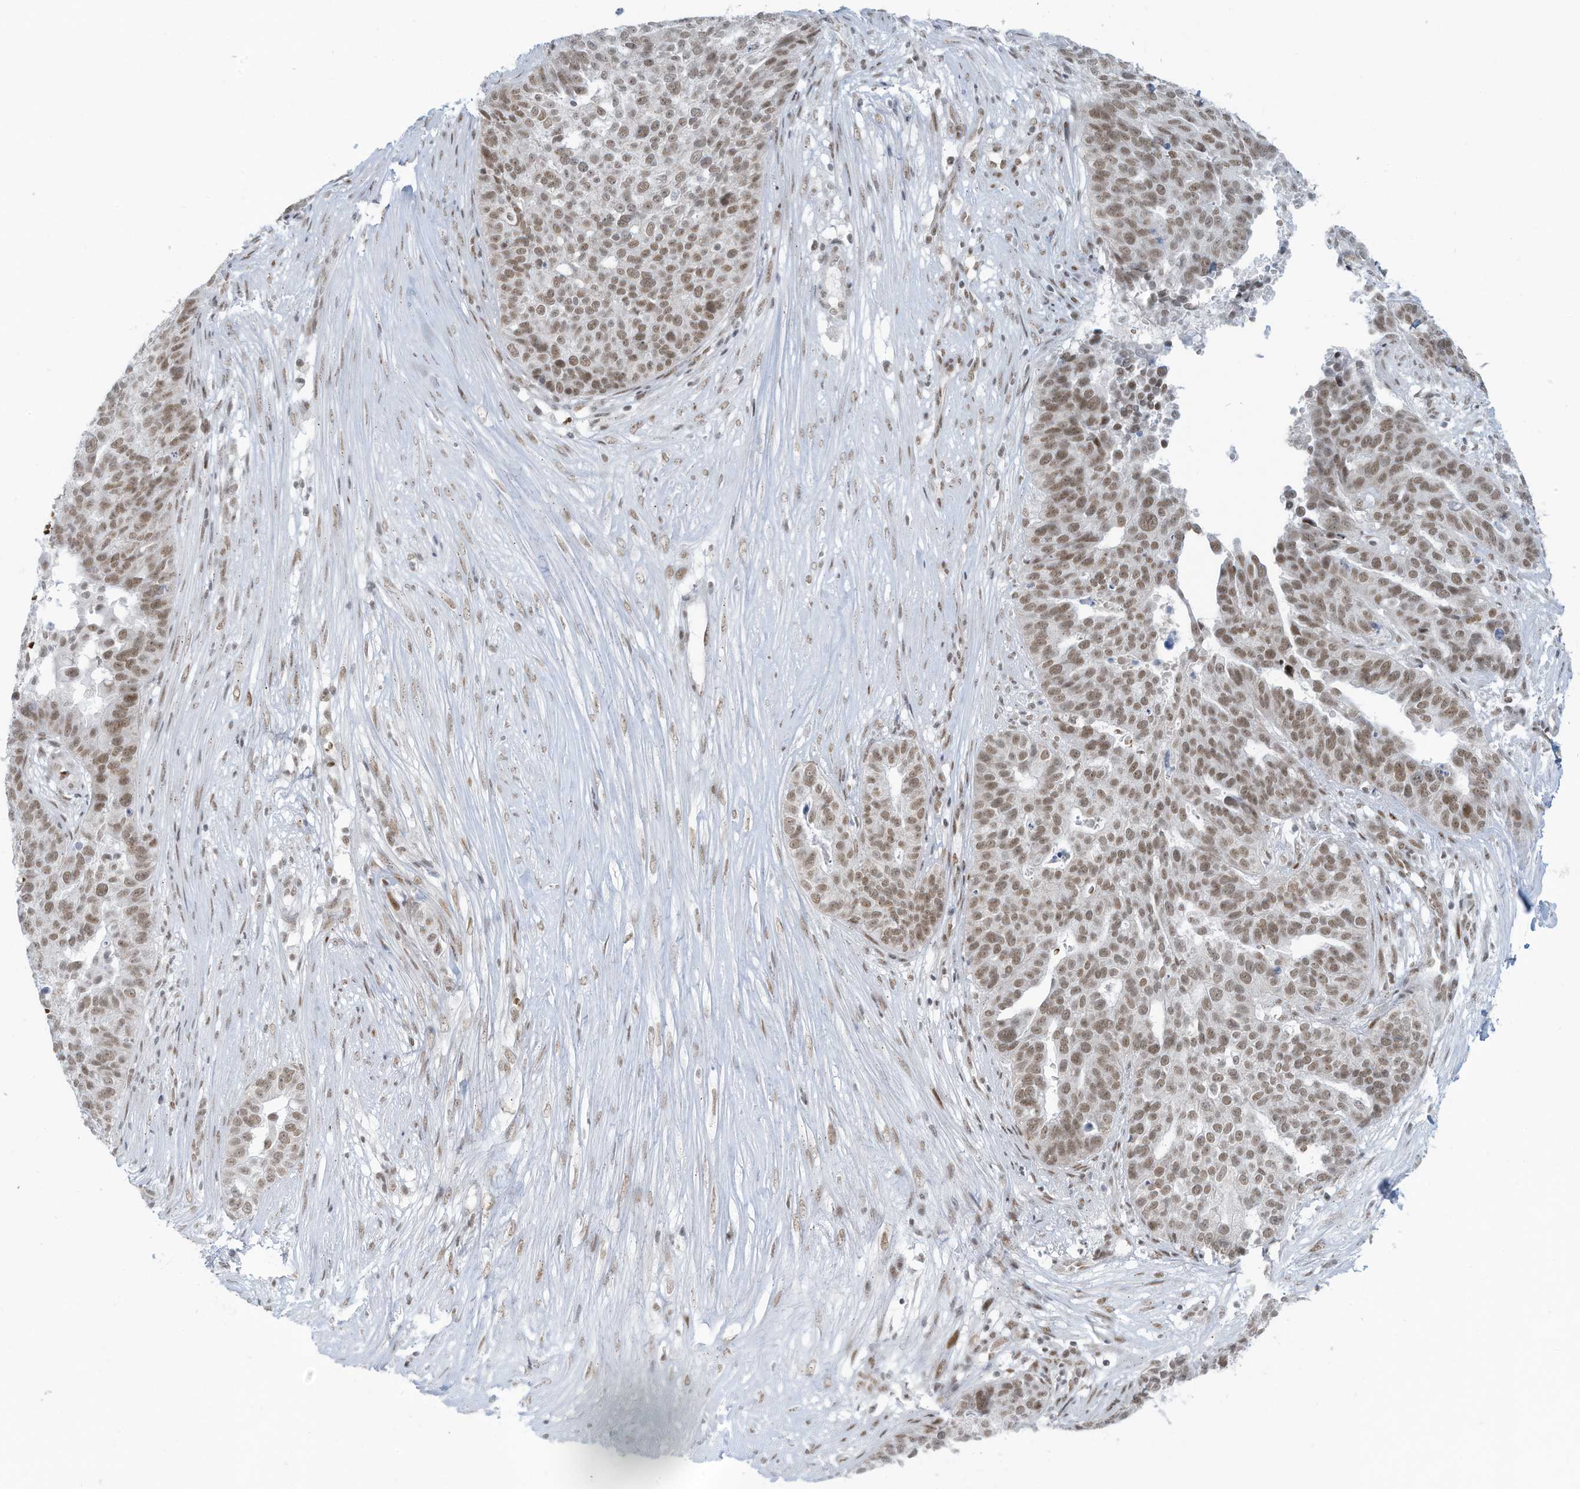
{"staining": {"intensity": "moderate", "quantity": ">75%", "location": "nuclear"}, "tissue": "ovarian cancer", "cell_type": "Tumor cells", "image_type": "cancer", "snomed": [{"axis": "morphology", "description": "Cystadenocarcinoma, serous, NOS"}, {"axis": "topography", "description": "Ovary"}], "caption": "The image reveals staining of ovarian serous cystadenocarcinoma, revealing moderate nuclear protein staining (brown color) within tumor cells.", "gene": "ECT2L", "patient": {"sex": "female", "age": 59}}